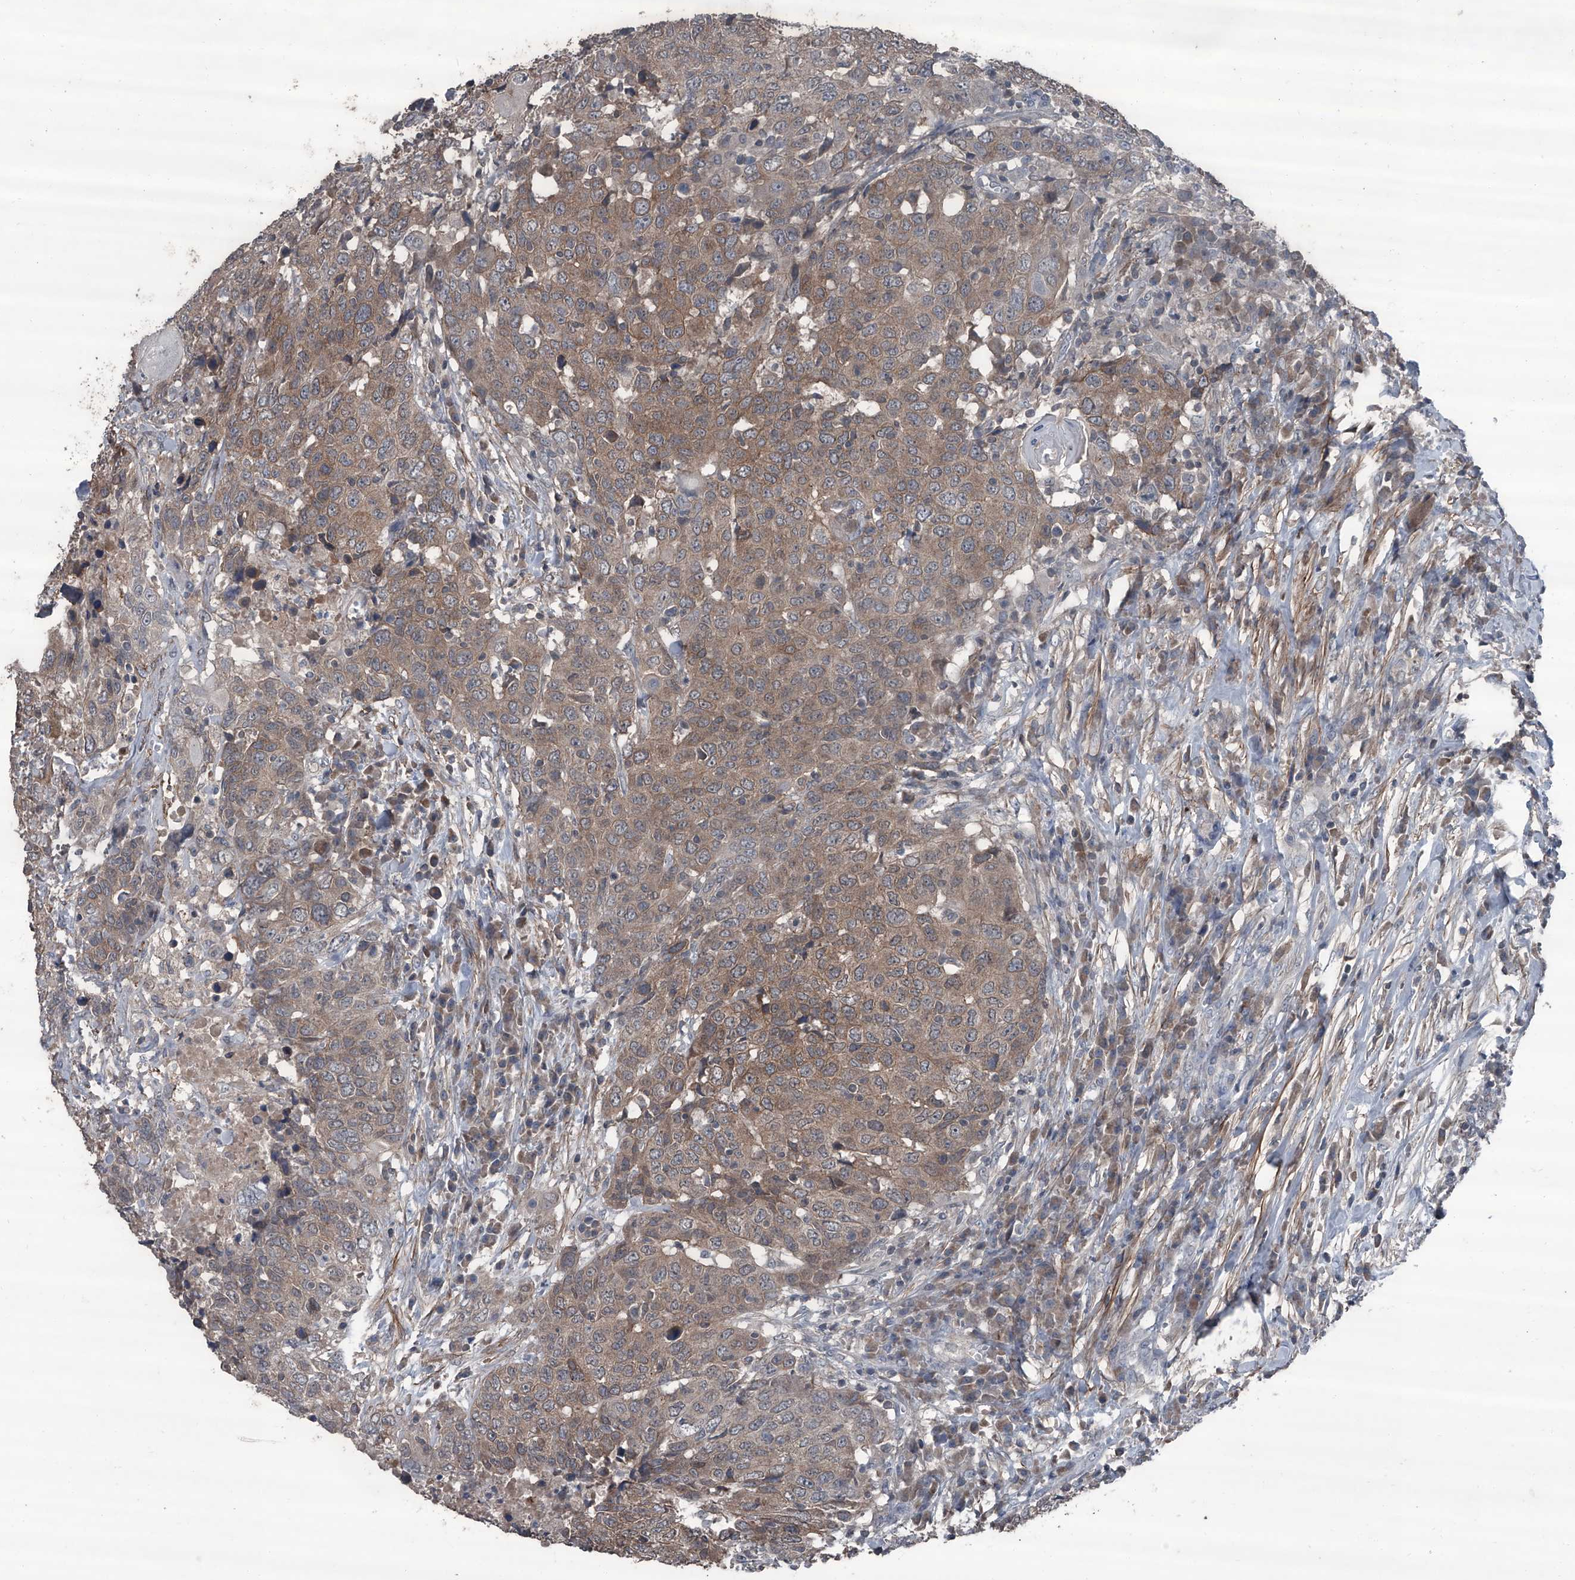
{"staining": {"intensity": "moderate", "quantity": "25%-75%", "location": "cytoplasmic/membranous"}, "tissue": "head and neck cancer", "cell_type": "Tumor cells", "image_type": "cancer", "snomed": [{"axis": "morphology", "description": "Squamous cell carcinoma, NOS"}, {"axis": "topography", "description": "Head-Neck"}], "caption": "Head and neck cancer (squamous cell carcinoma) stained with immunohistochemistry (IHC) demonstrates moderate cytoplasmic/membranous expression in approximately 25%-75% of tumor cells.", "gene": "OARD1", "patient": {"sex": "male", "age": 66}}